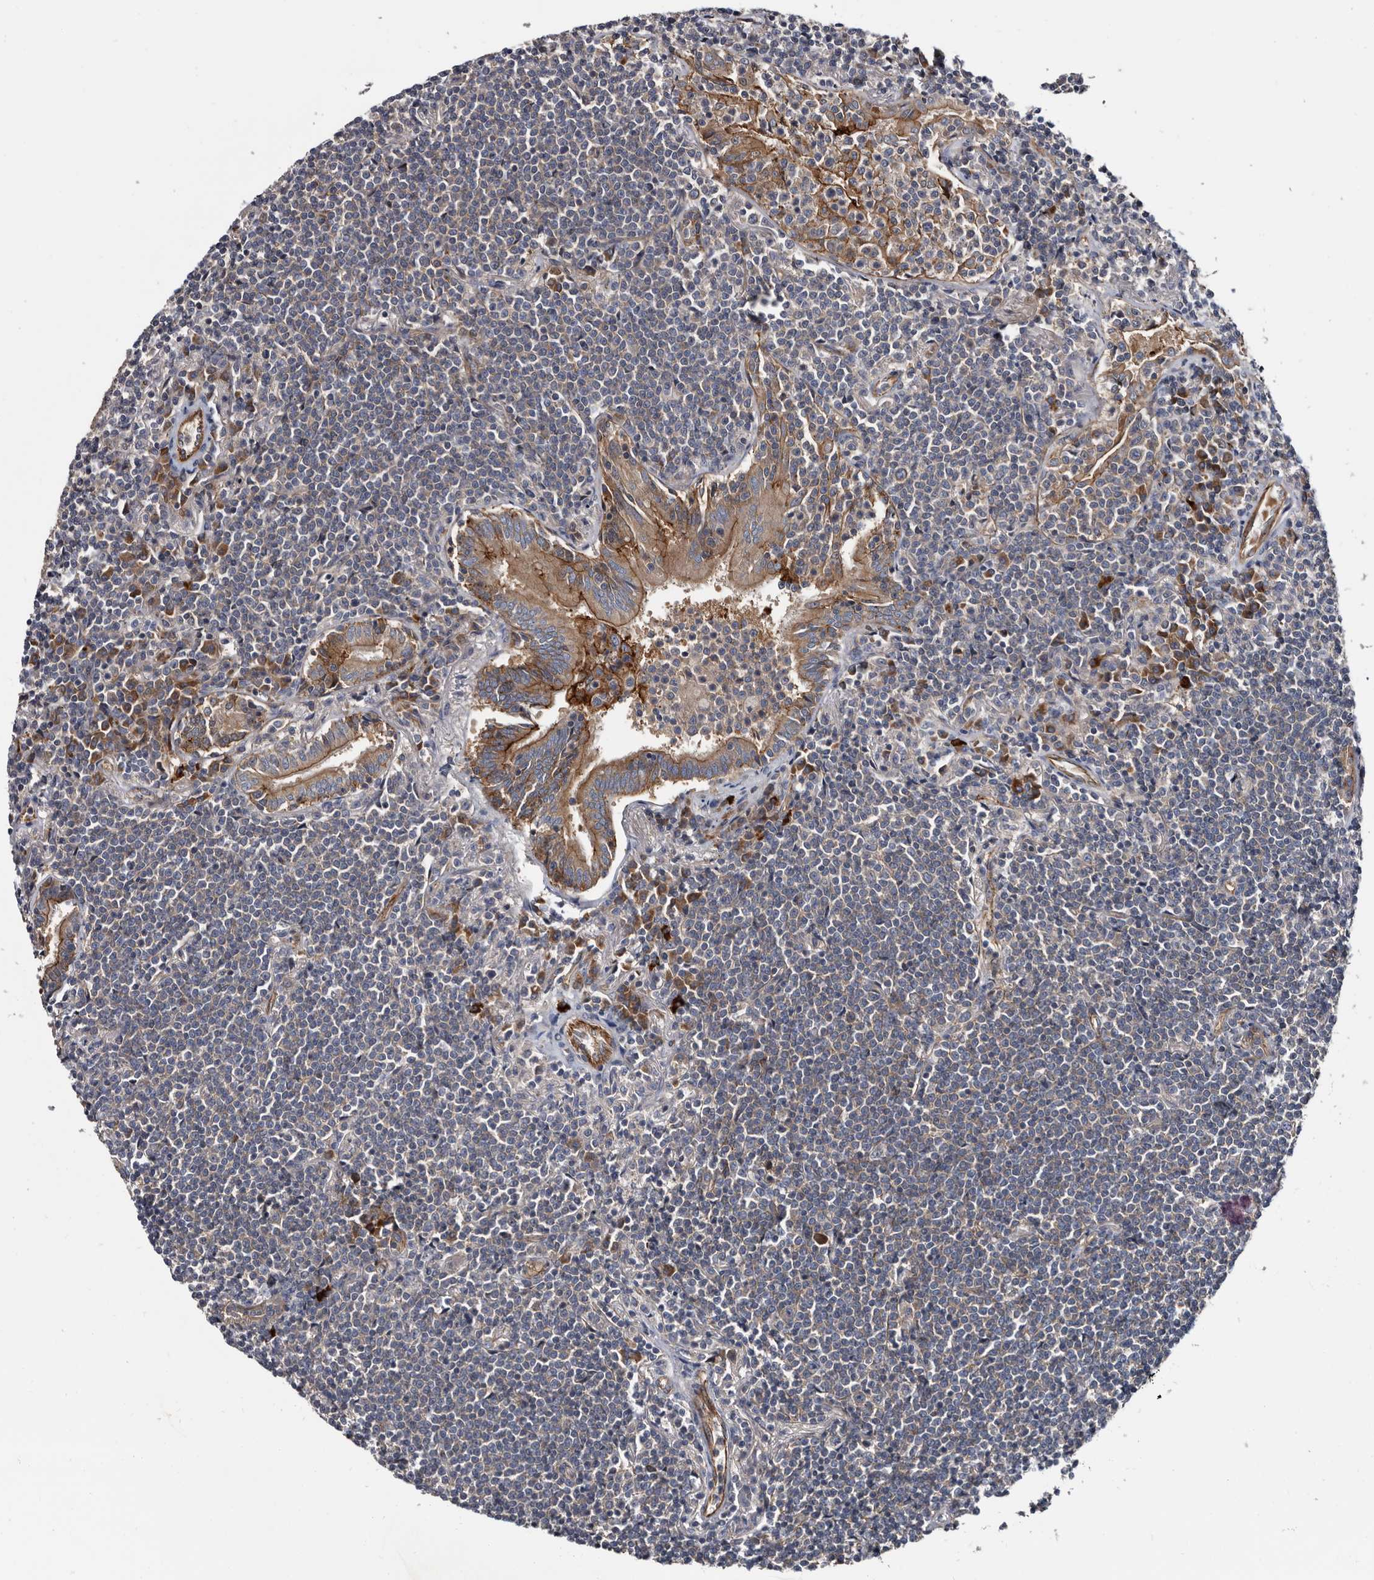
{"staining": {"intensity": "weak", "quantity": "<25%", "location": "cytoplasmic/membranous"}, "tissue": "lymphoma", "cell_type": "Tumor cells", "image_type": "cancer", "snomed": [{"axis": "morphology", "description": "Malignant lymphoma, non-Hodgkin's type, Low grade"}, {"axis": "topography", "description": "Lung"}], "caption": "Immunohistochemical staining of lymphoma demonstrates no significant positivity in tumor cells.", "gene": "TSPAN17", "patient": {"sex": "female", "age": 71}}